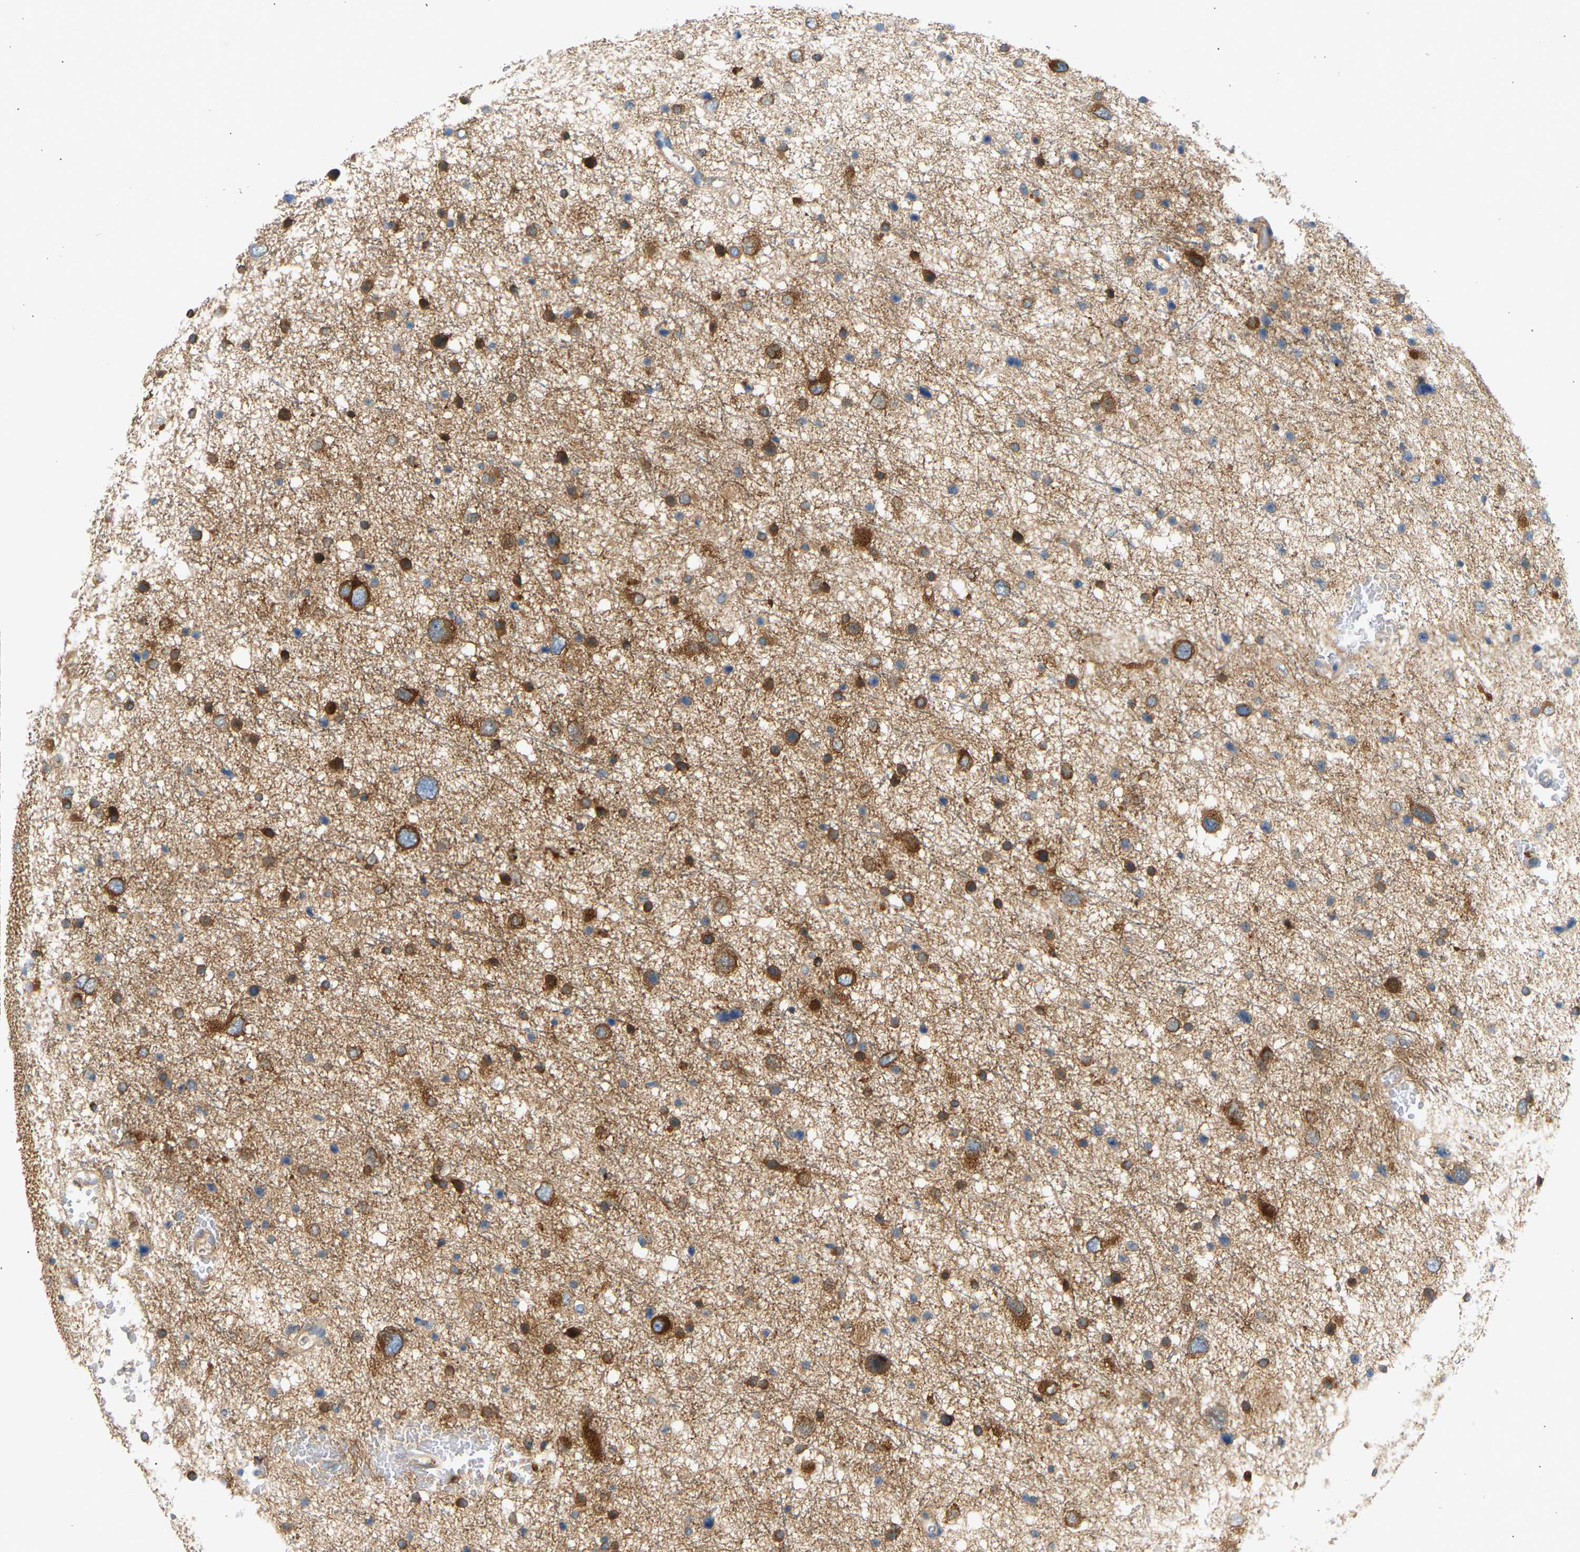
{"staining": {"intensity": "moderate", "quantity": ">75%", "location": "cytoplasmic/membranous"}, "tissue": "glioma", "cell_type": "Tumor cells", "image_type": "cancer", "snomed": [{"axis": "morphology", "description": "Glioma, malignant, Low grade"}, {"axis": "topography", "description": "Brain"}], "caption": "Immunohistochemical staining of human glioma reveals moderate cytoplasmic/membranous protein expression in approximately >75% of tumor cells. (IHC, brightfield microscopy, high magnification).", "gene": "FNBP1", "patient": {"sex": "female", "age": 37}}